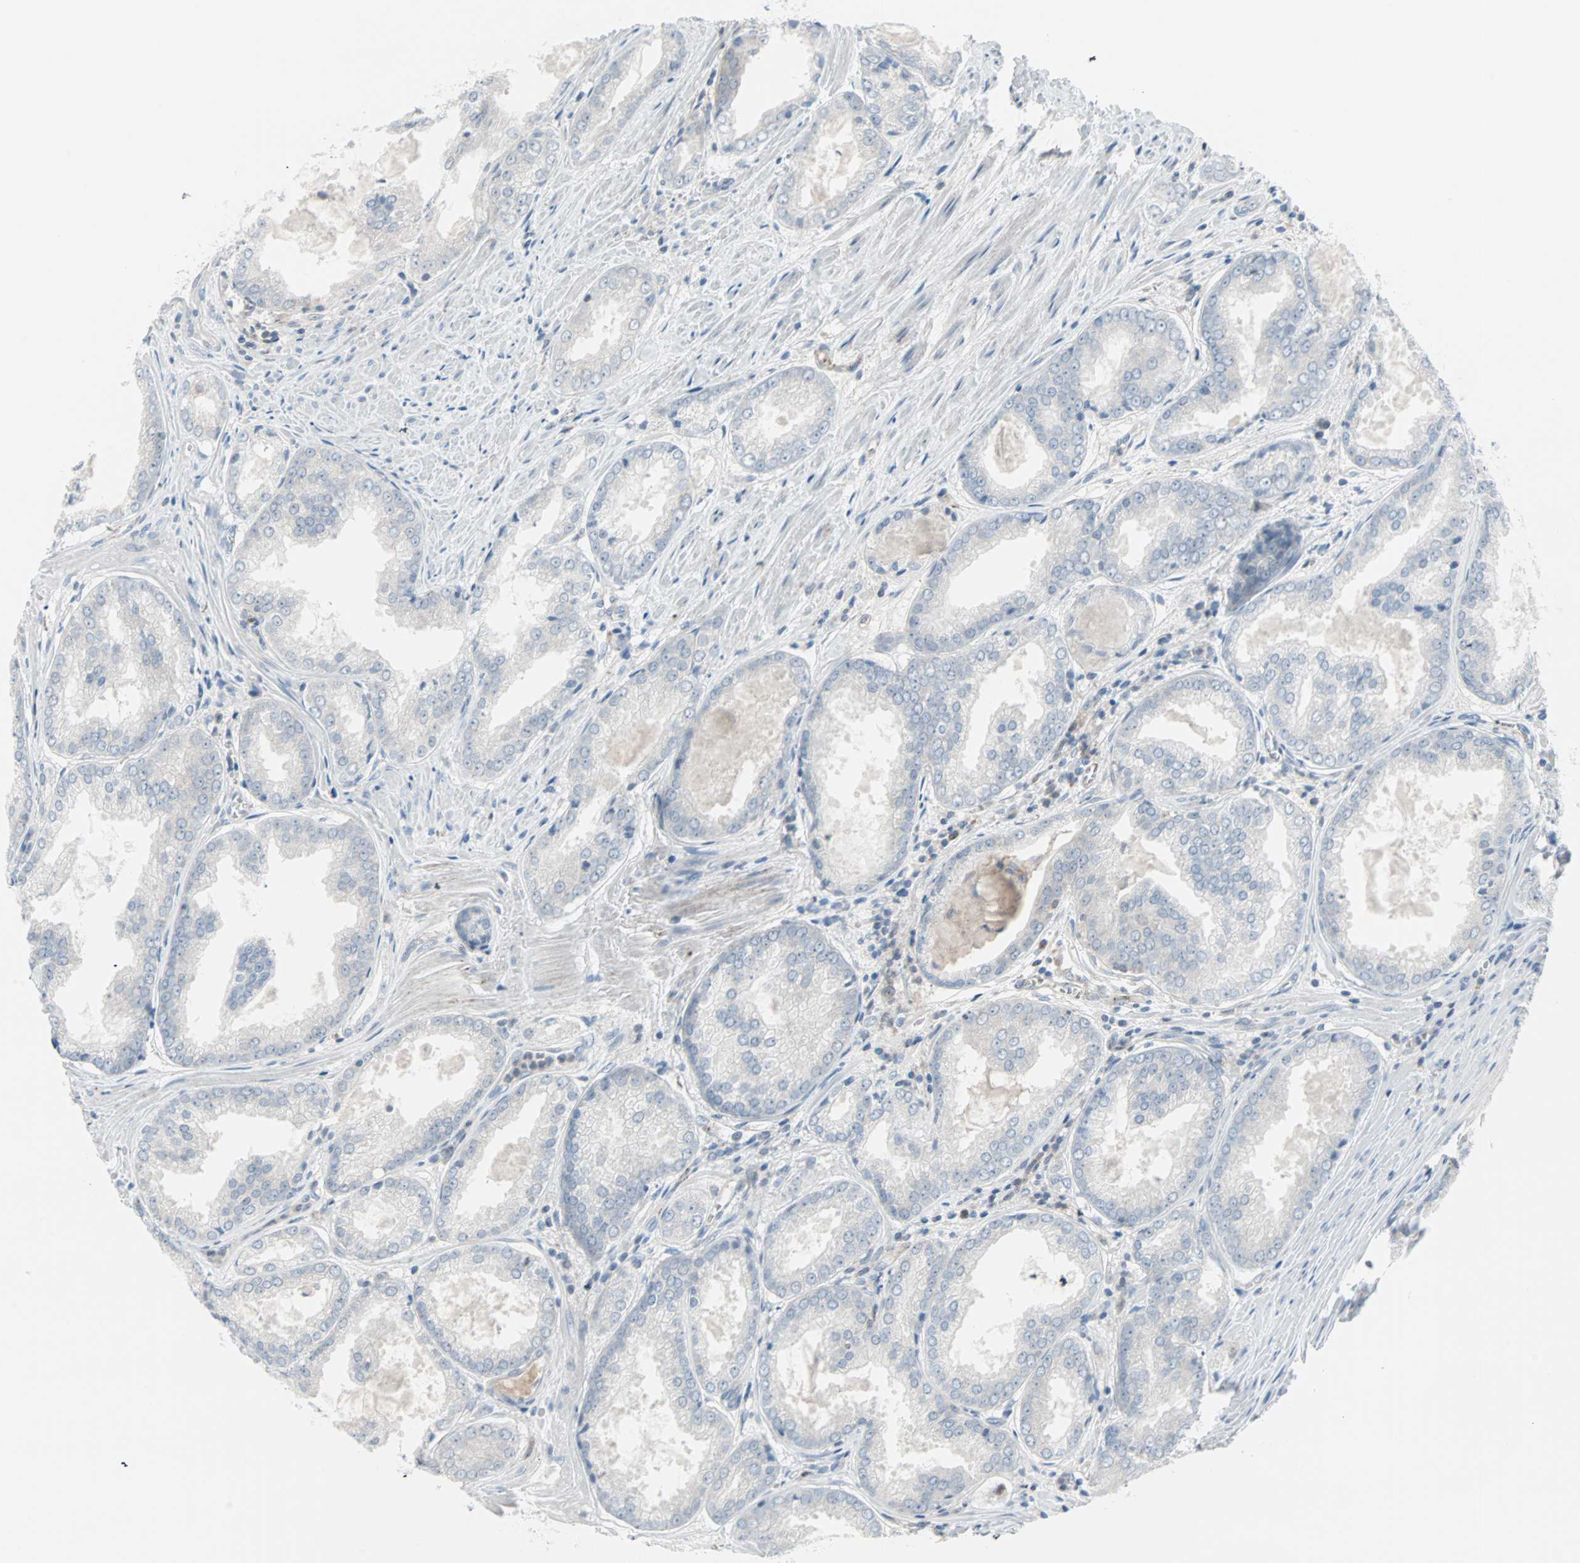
{"staining": {"intensity": "negative", "quantity": "none", "location": "none"}, "tissue": "prostate cancer", "cell_type": "Tumor cells", "image_type": "cancer", "snomed": [{"axis": "morphology", "description": "Adenocarcinoma, Low grade"}, {"axis": "topography", "description": "Prostate"}], "caption": "The photomicrograph demonstrates no staining of tumor cells in prostate adenocarcinoma (low-grade).", "gene": "CASP3", "patient": {"sex": "male", "age": 64}}